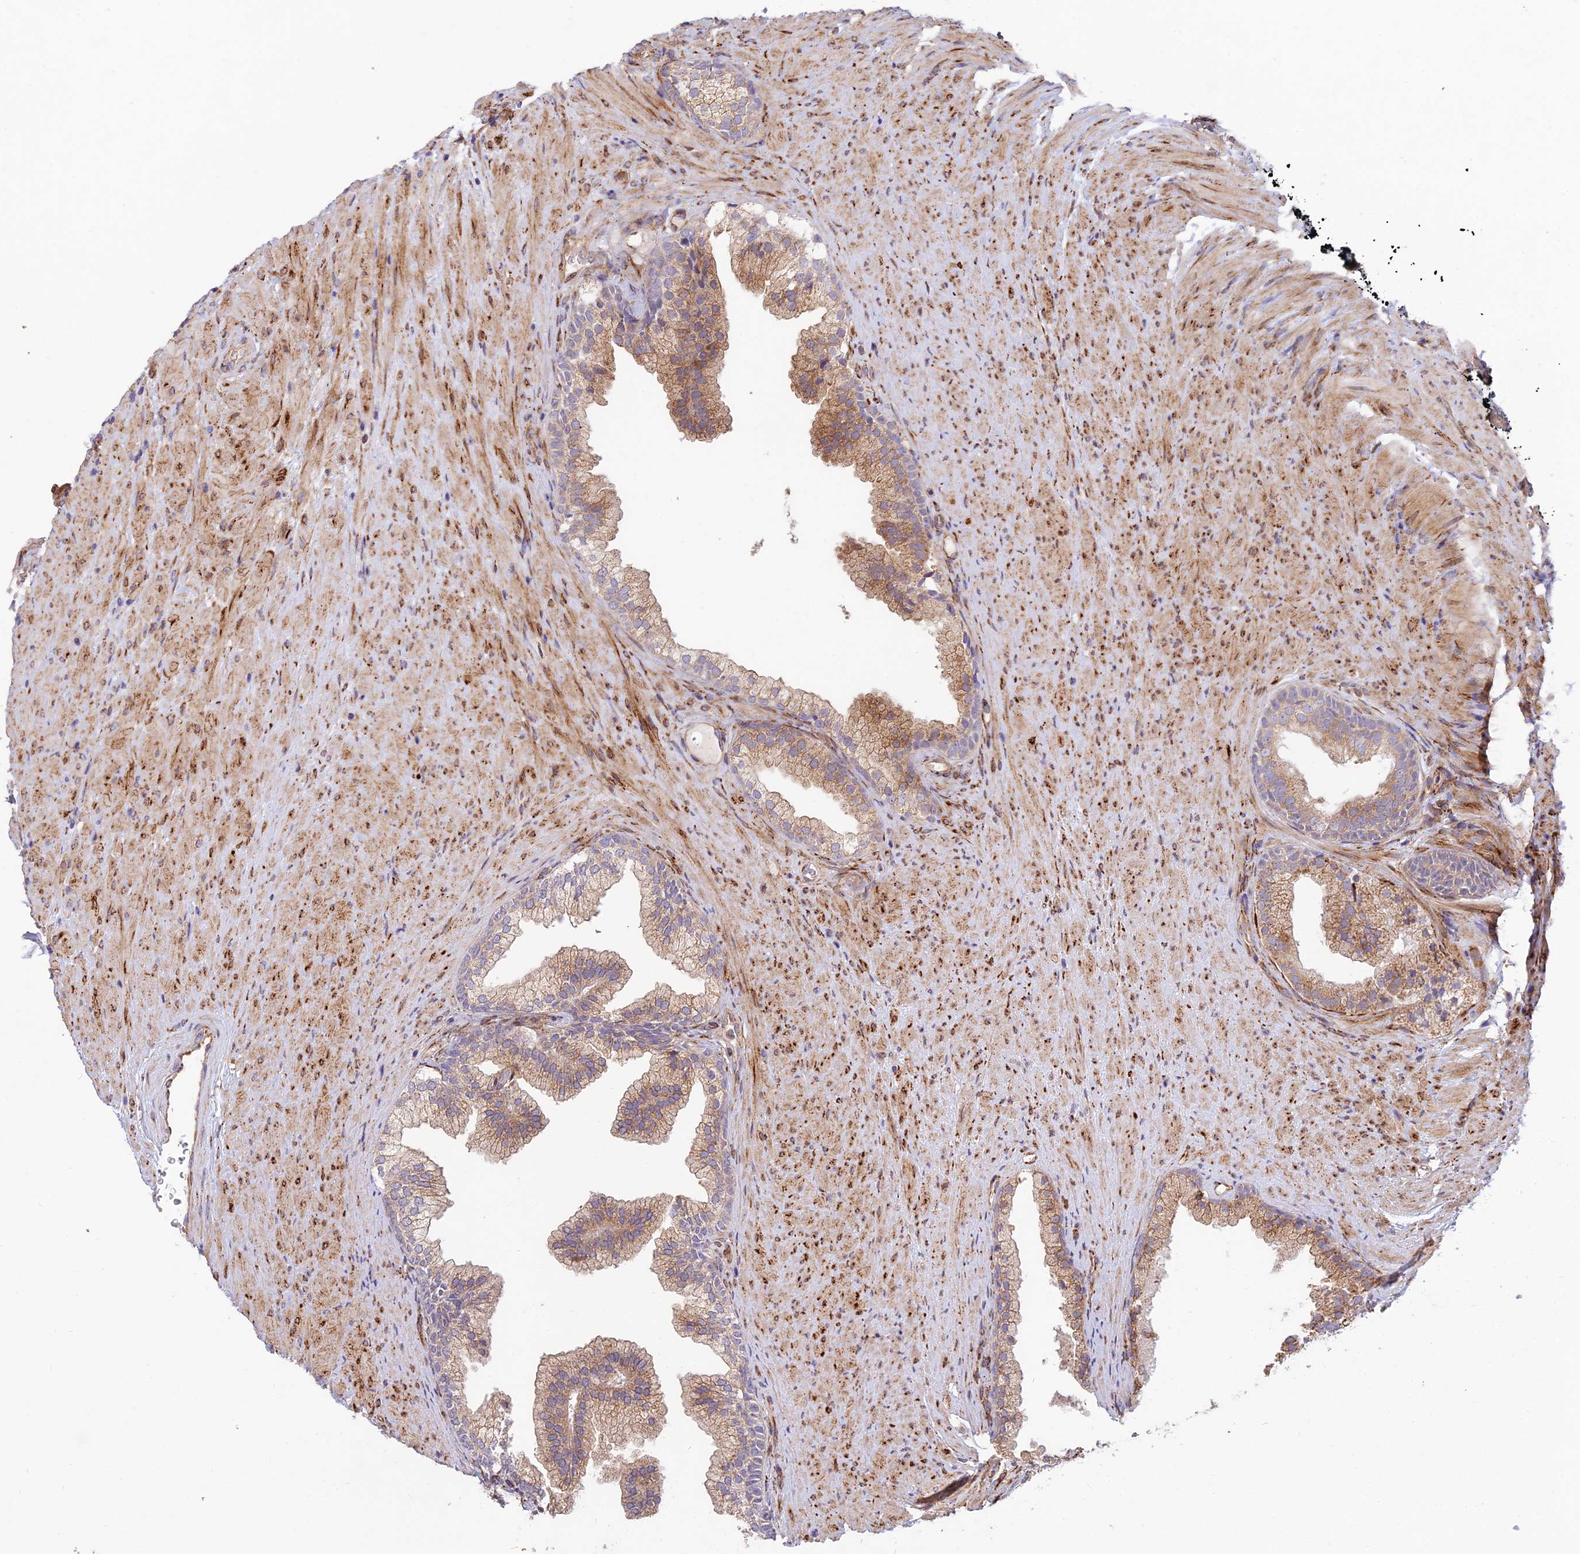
{"staining": {"intensity": "moderate", "quantity": "25%-75%", "location": "cytoplasmic/membranous"}, "tissue": "prostate", "cell_type": "Glandular cells", "image_type": "normal", "snomed": [{"axis": "morphology", "description": "Normal tissue, NOS"}, {"axis": "topography", "description": "Prostate"}], "caption": "Protein staining of unremarkable prostate exhibits moderate cytoplasmic/membranous expression in approximately 25%-75% of glandular cells. (brown staining indicates protein expression, while blue staining denotes nuclei).", "gene": "NDUFAF7", "patient": {"sex": "male", "age": 76}}